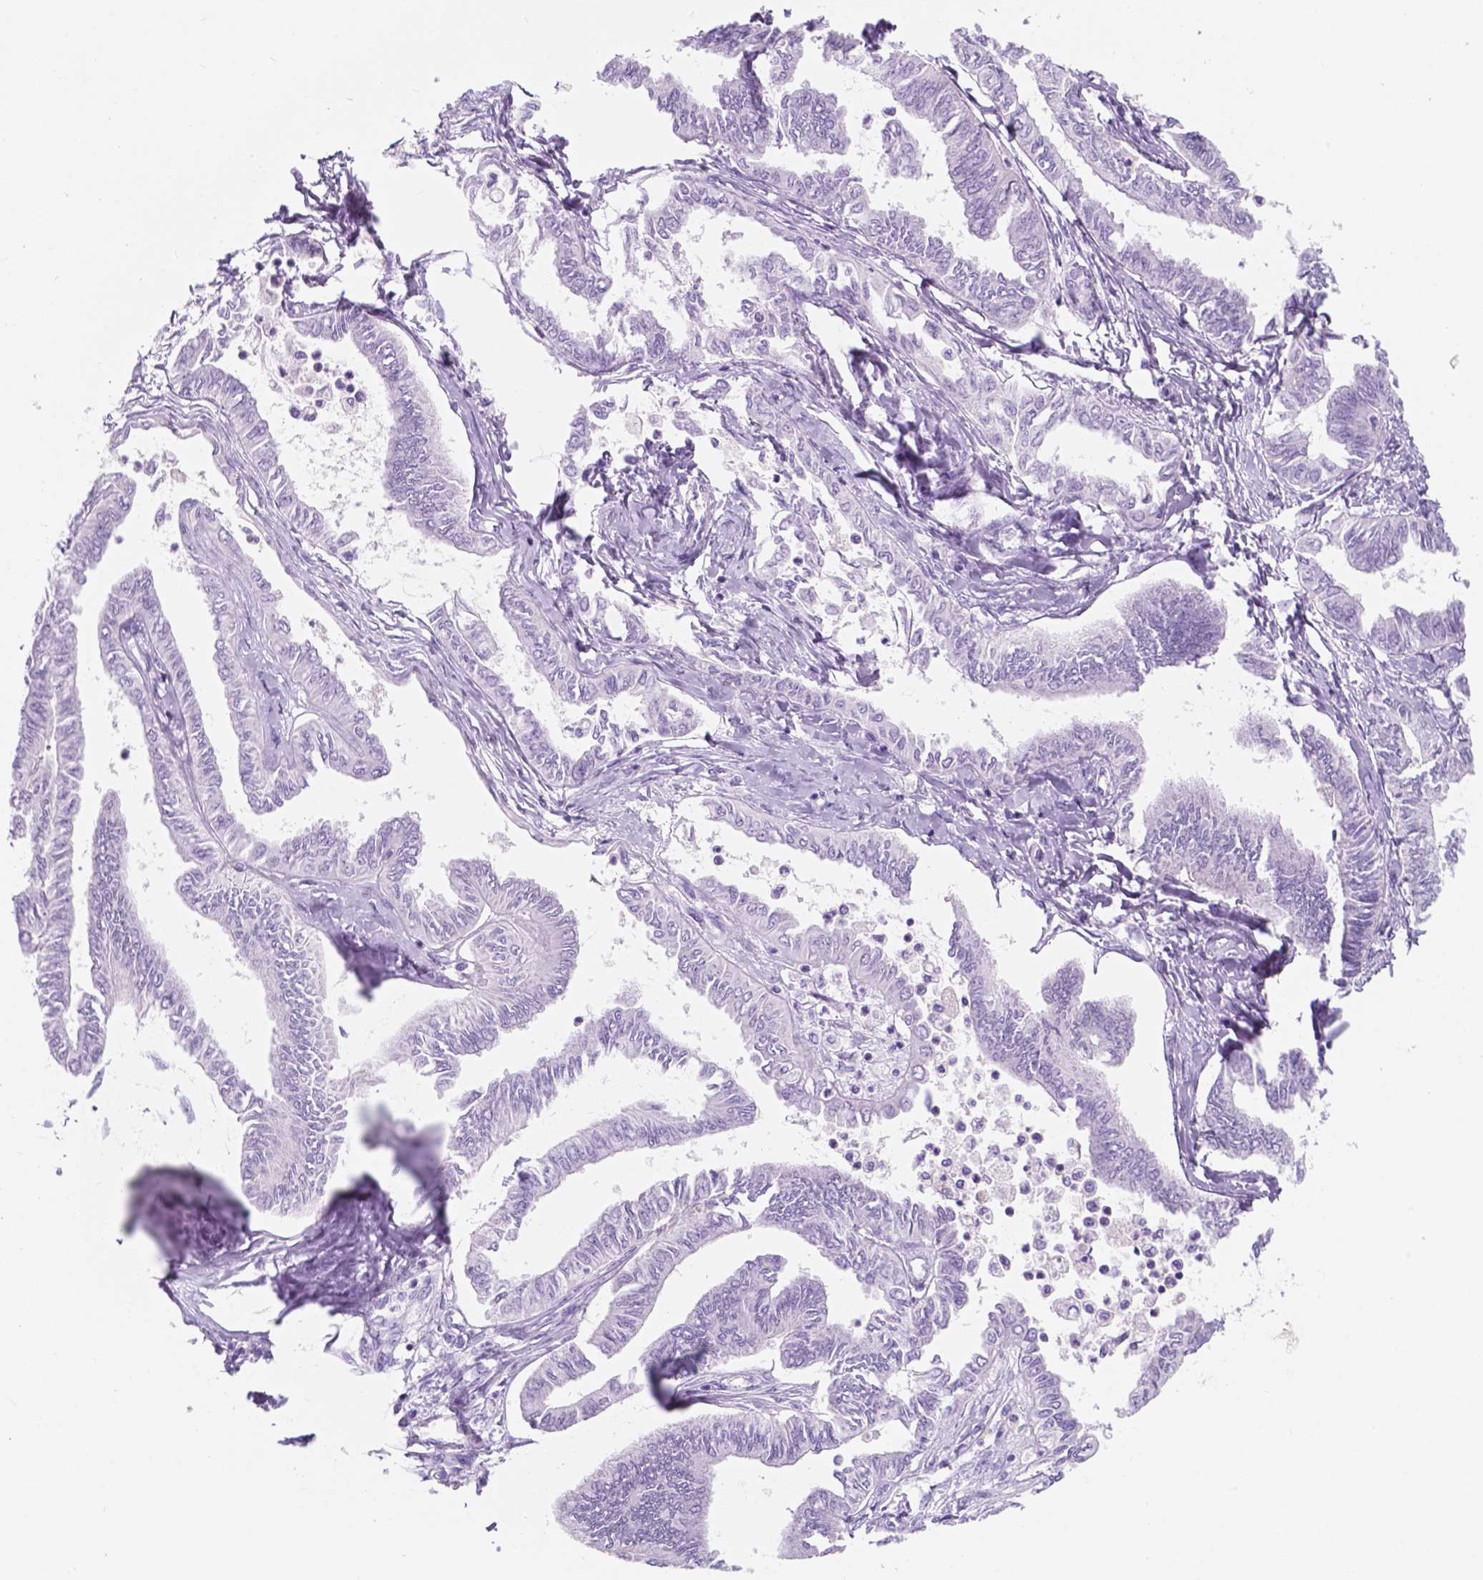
{"staining": {"intensity": "negative", "quantity": "none", "location": "none"}, "tissue": "ovarian cancer", "cell_type": "Tumor cells", "image_type": "cancer", "snomed": [{"axis": "morphology", "description": "Carcinoma, endometroid"}, {"axis": "topography", "description": "Ovary"}], "caption": "This is an immunohistochemistry histopathology image of human ovarian endometroid carcinoma. There is no positivity in tumor cells.", "gene": "CUZD1", "patient": {"sex": "female", "age": 70}}